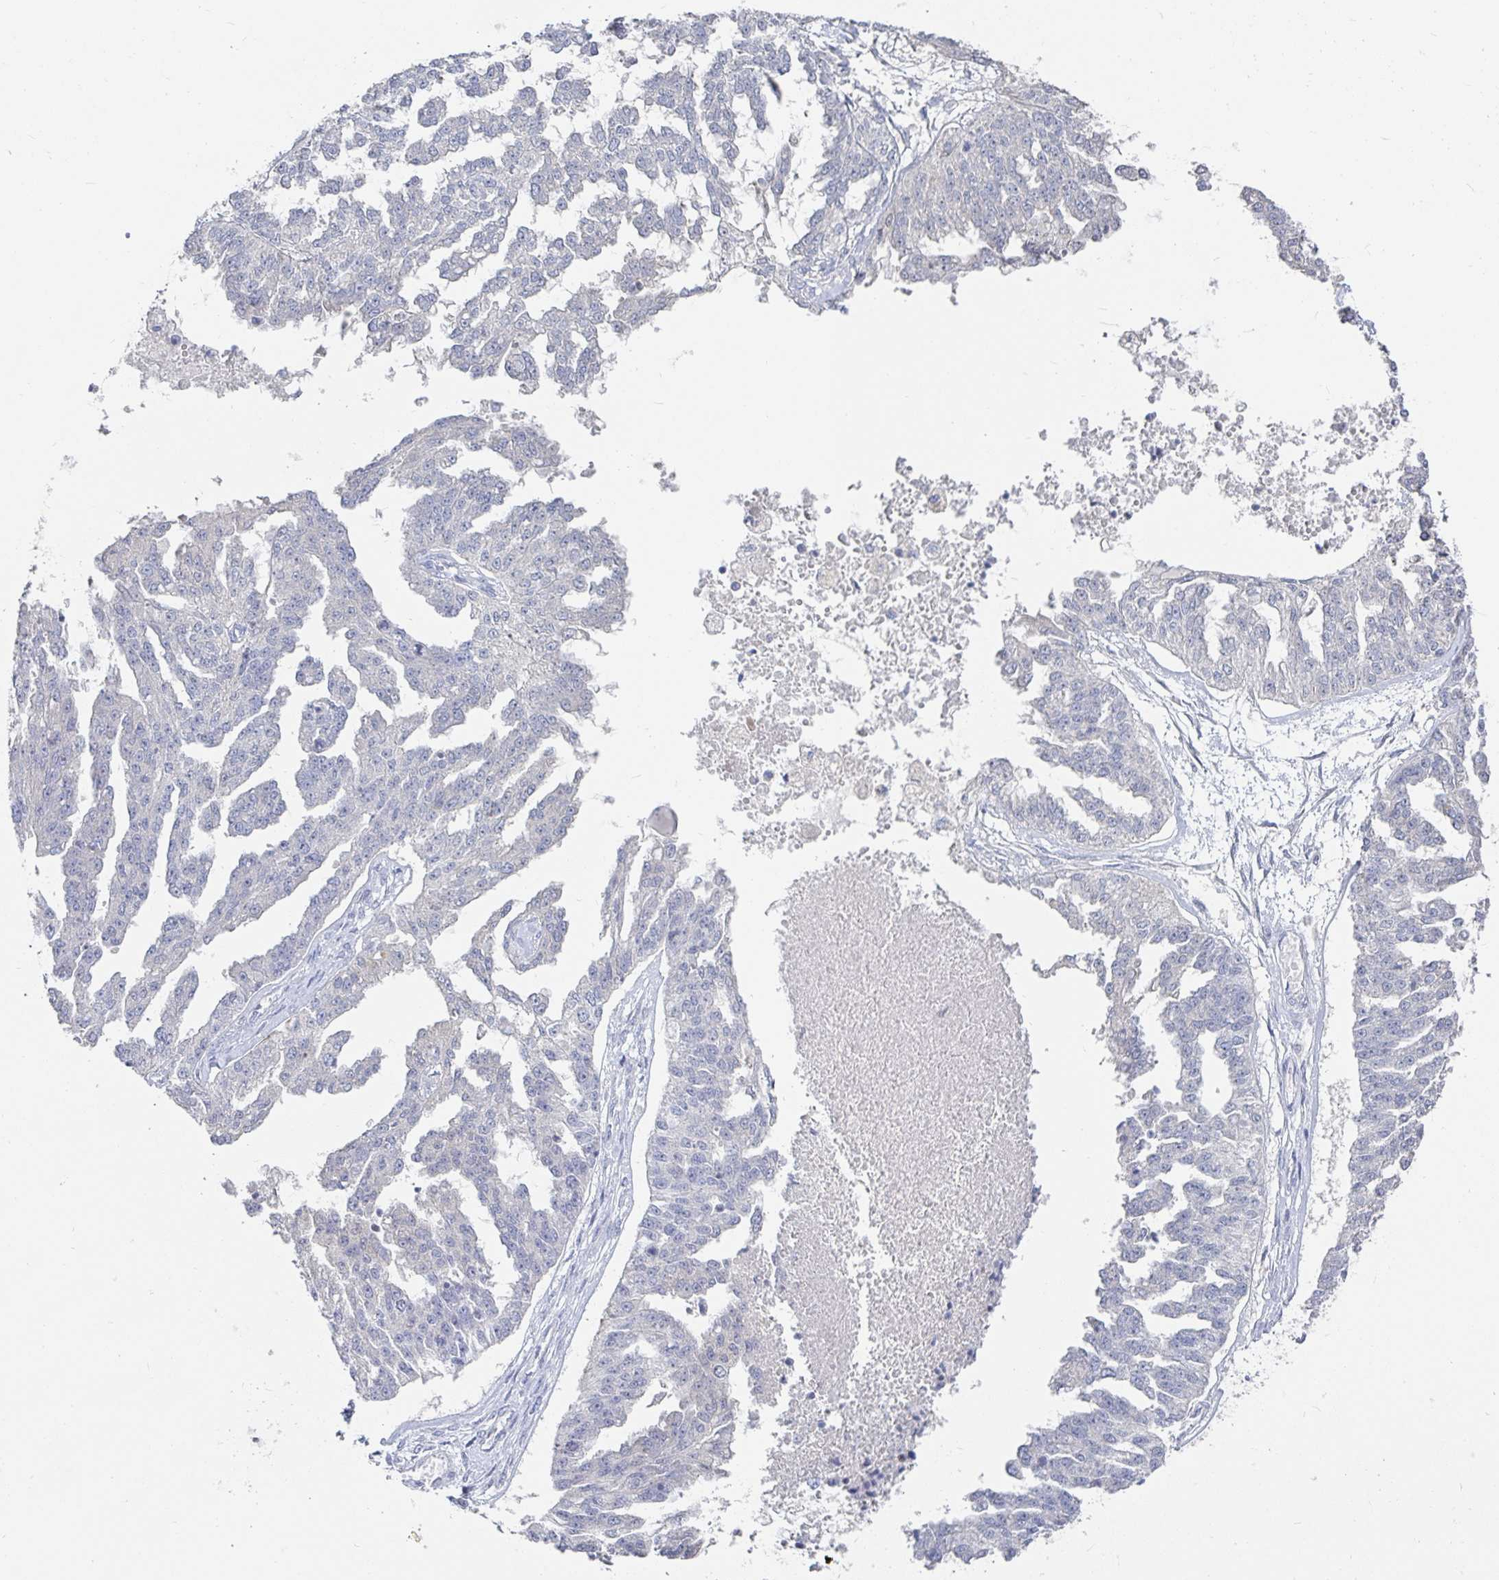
{"staining": {"intensity": "negative", "quantity": "none", "location": "none"}, "tissue": "ovarian cancer", "cell_type": "Tumor cells", "image_type": "cancer", "snomed": [{"axis": "morphology", "description": "Cystadenocarcinoma, serous, NOS"}, {"axis": "topography", "description": "Ovary"}], "caption": "This is an immunohistochemistry micrograph of ovarian serous cystadenocarcinoma. There is no positivity in tumor cells.", "gene": "SPPL3", "patient": {"sex": "female", "age": 58}}